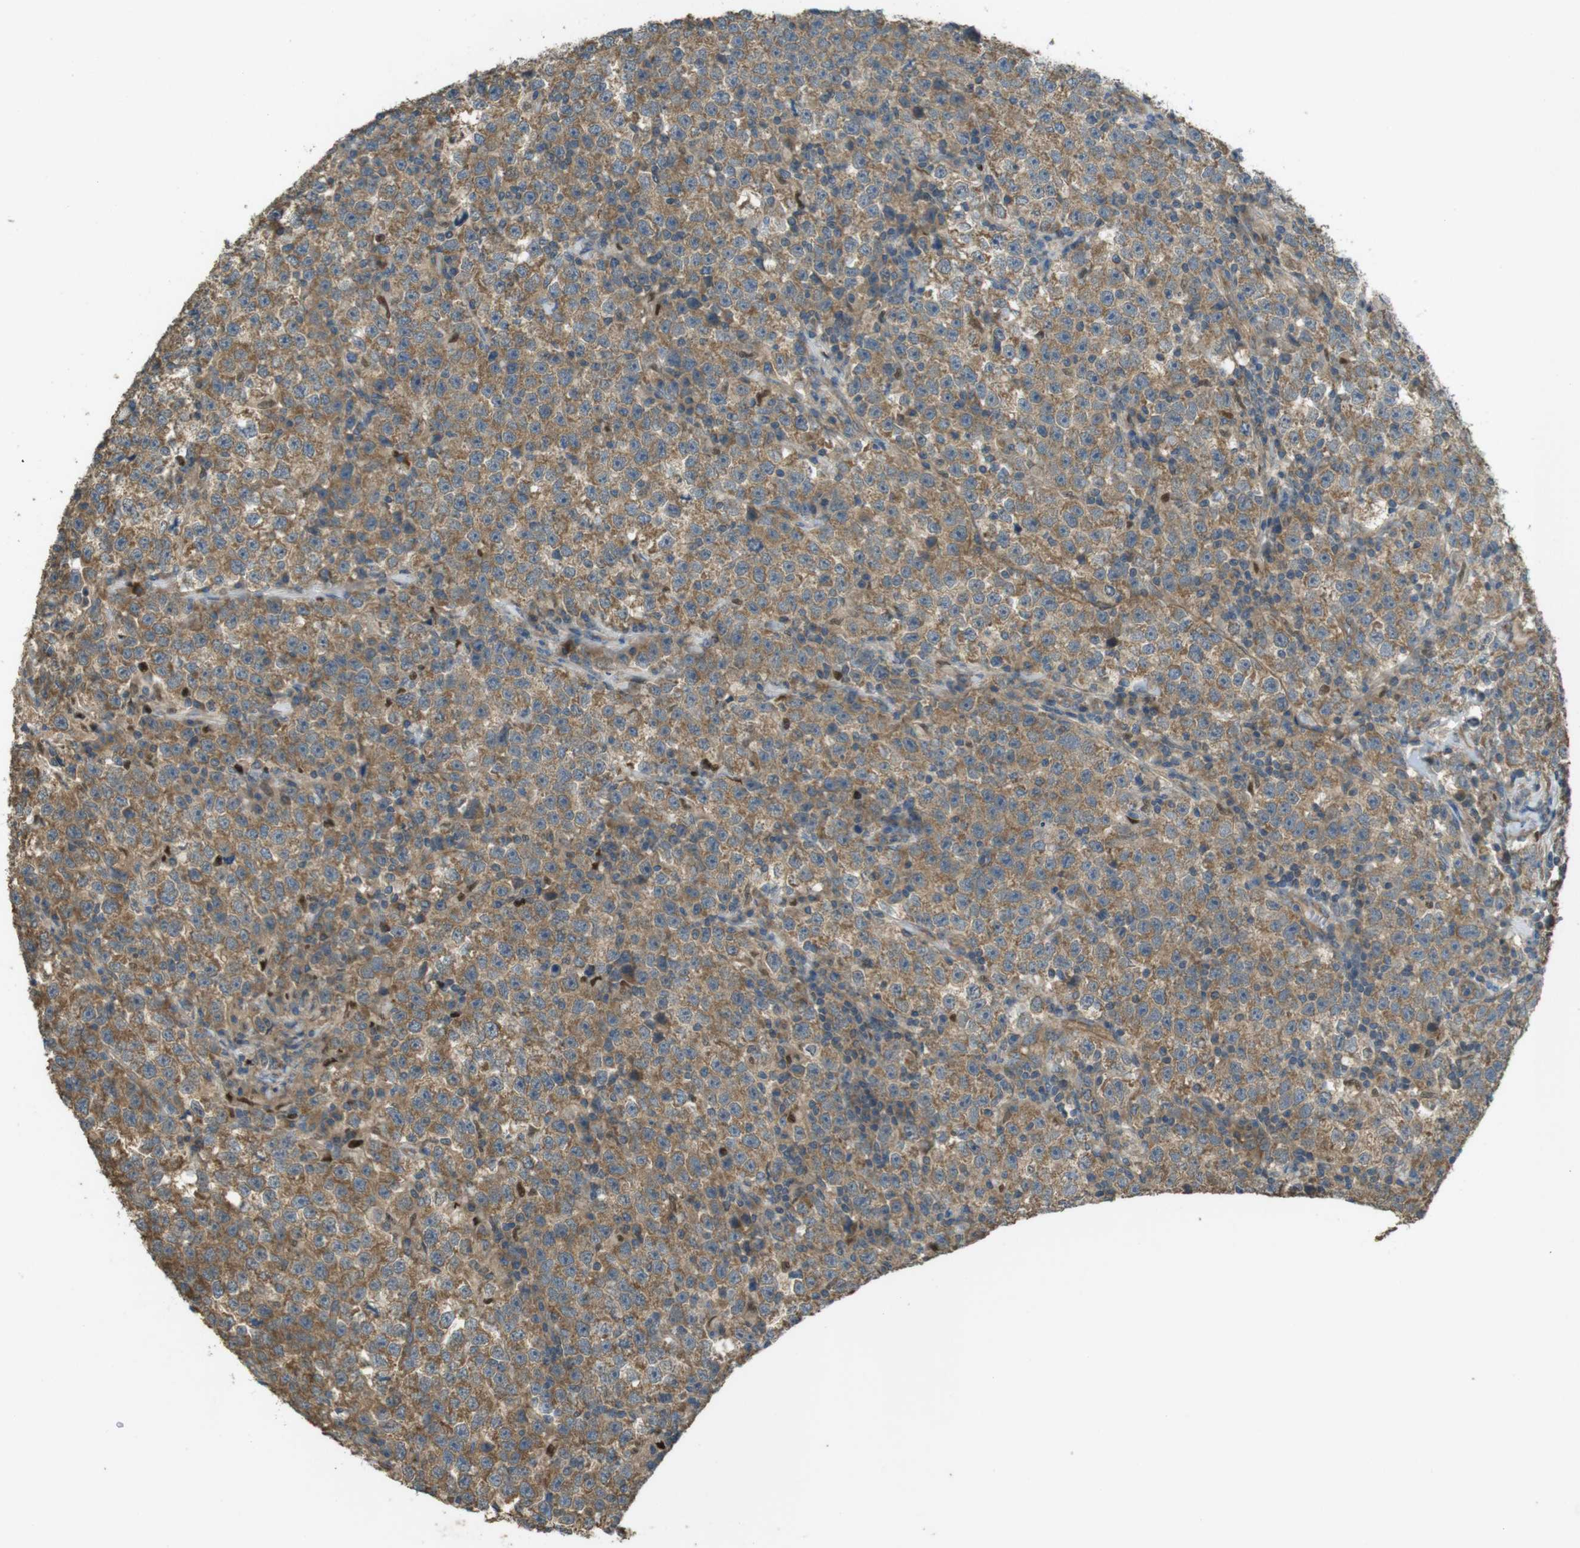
{"staining": {"intensity": "moderate", "quantity": ">75%", "location": "cytoplasmic/membranous"}, "tissue": "testis cancer", "cell_type": "Tumor cells", "image_type": "cancer", "snomed": [{"axis": "morphology", "description": "Seminoma, NOS"}, {"axis": "topography", "description": "Testis"}], "caption": "Immunohistochemistry staining of testis cancer, which displays medium levels of moderate cytoplasmic/membranous staining in approximately >75% of tumor cells indicating moderate cytoplasmic/membranous protein staining. The staining was performed using DAB (3,3'-diaminobenzidine) (brown) for protein detection and nuclei were counterstained in hematoxylin (blue).", "gene": "ZDHHC20", "patient": {"sex": "male", "age": 43}}